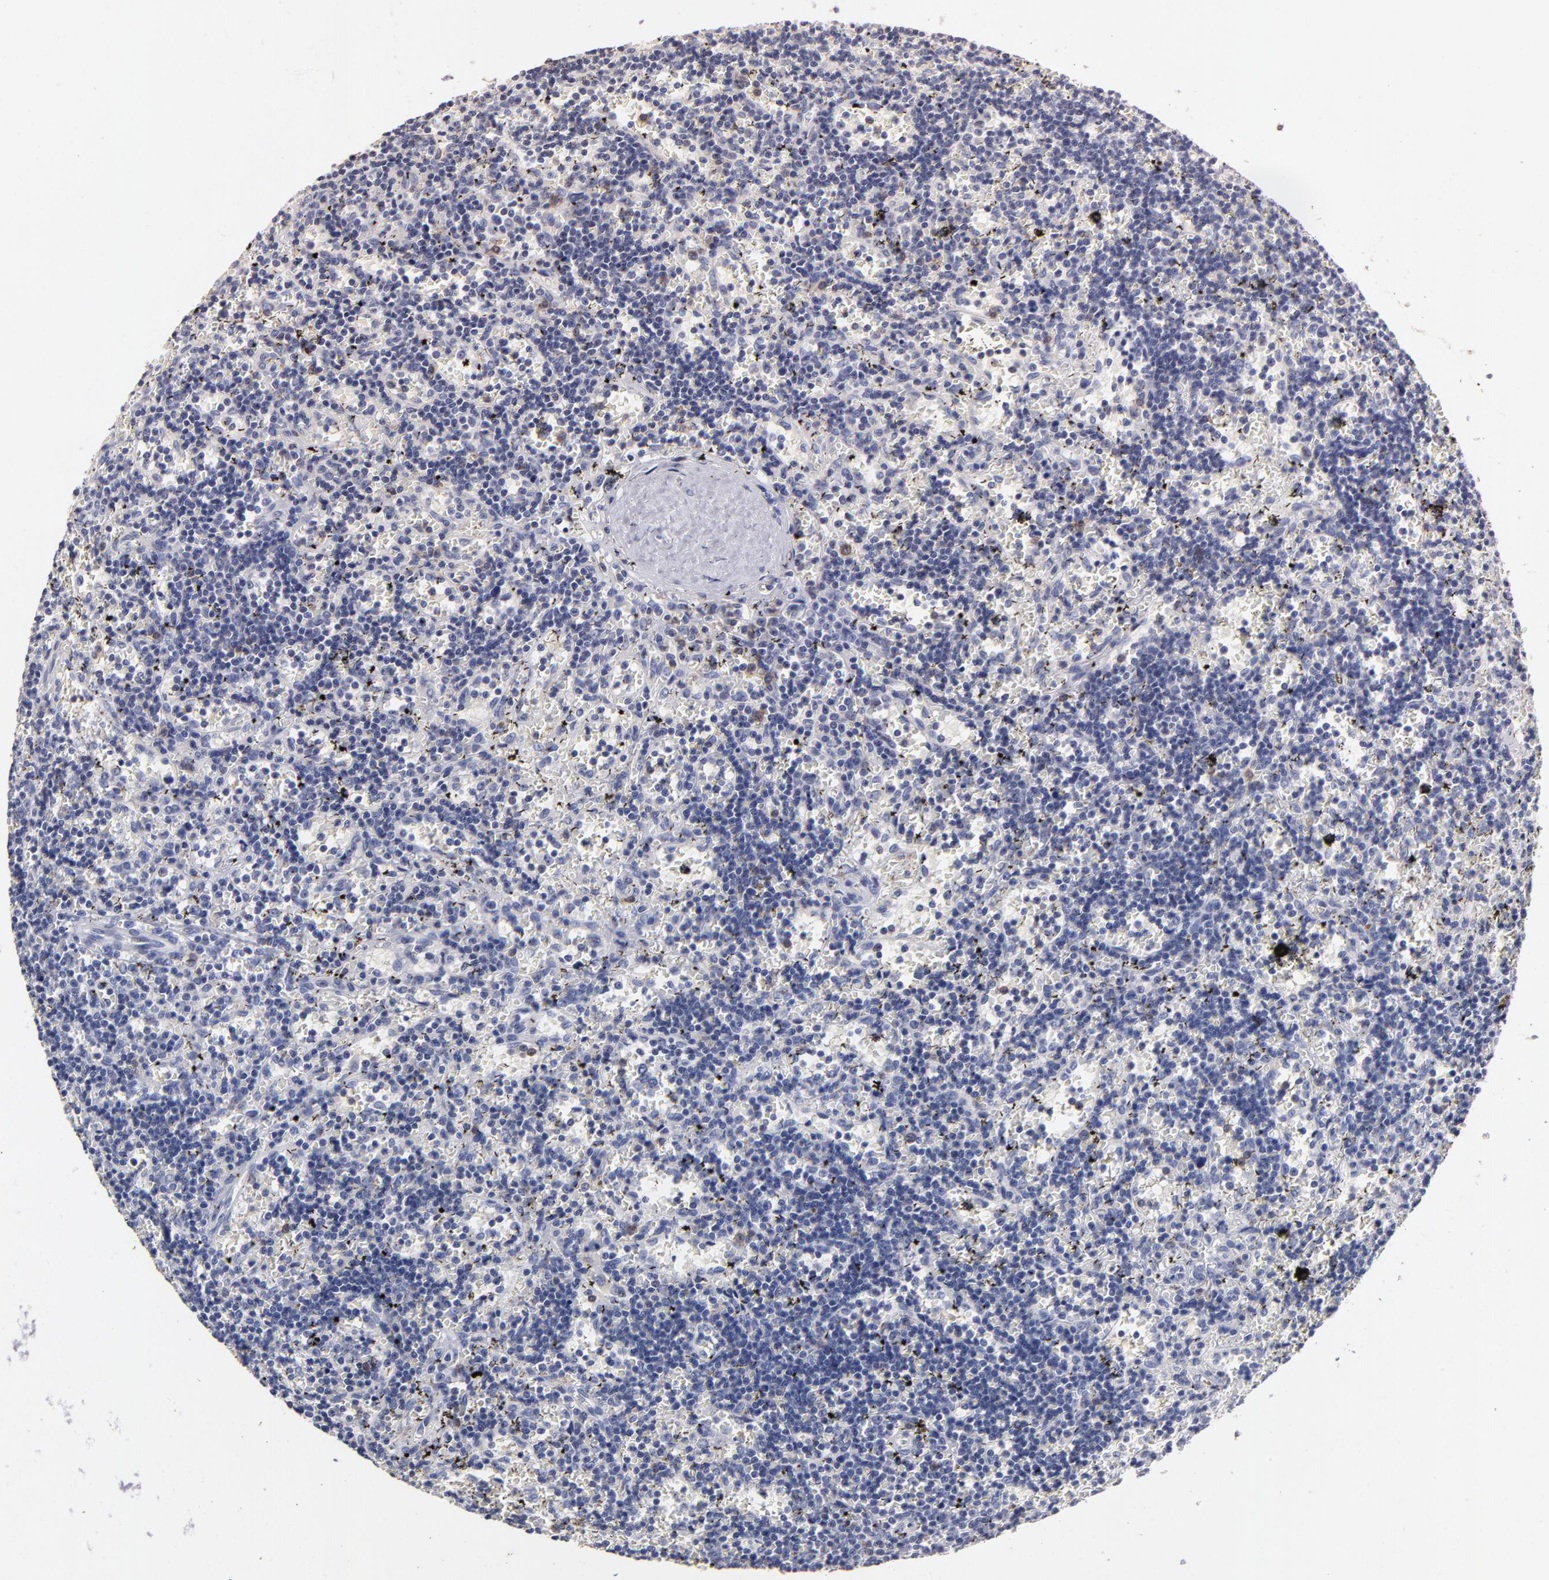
{"staining": {"intensity": "negative", "quantity": "none", "location": "none"}, "tissue": "lymphoma", "cell_type": "Tumor cells", "image_type": "cancer", "snomed": [{"axis": "morphology", "description": "Malignant lymphoma, non-Hodgkin's type, Low grade"}, {"axis": "topography", "description": "Spleen"}], "caption": "Lymphoma was stained to show a protein in brown. There is no significant staining in tumor cells. (Immunohistochemistry, brightfield microscopy, high magnification).", "gene": "TRAT1", "patient": {"sex": "male", "age": 60}}